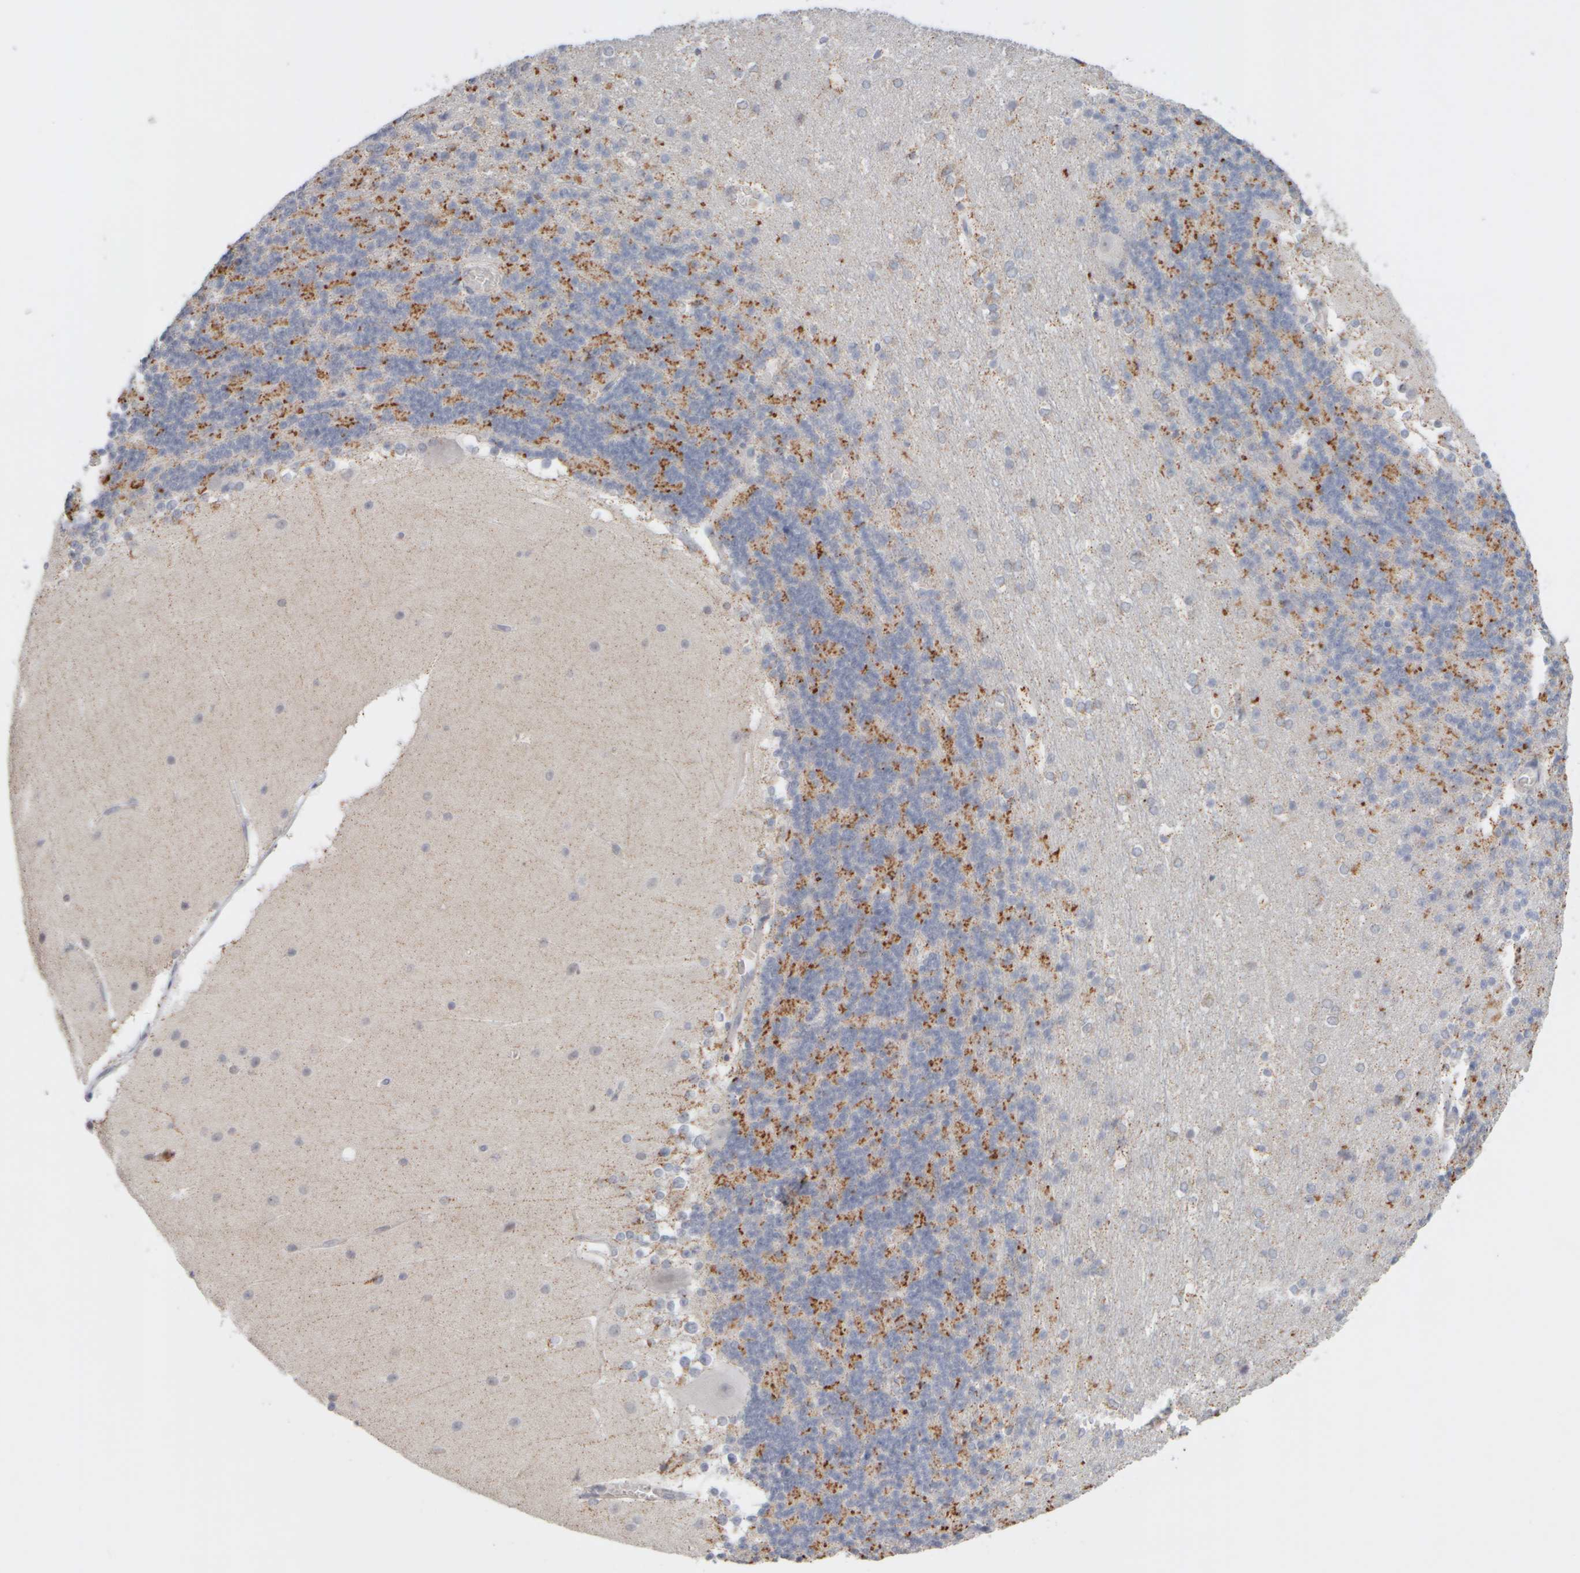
{"staining": {"intensity": "moderate", "quantity": "25%-75%", "location": "cytoplasmic/membranous"}, "tissue": "cerebellum", "cell_type": "Cells in granular layer", "image_type": "normal", "snomed": [{"axis": "morphology", "description": "Normal tissue, NOS"}, {"axis": "topography", "description": "Cerebellum"}], "caption": "Benign cerebellum was stained to show a protein in brown. There is medium levels of moderate cytoplasmic/membranous positivity in approximately 25%-75% of cells in granular layer. The staining was performed using DAB (3,3'-diaminobenzidine) to visualize the protein expression in brown, while the nuclei were stained in blue with hematoxylin (Magnification: 20x).", "gene": "ZNF112", "patient": {"sex": "female", "age": 19}}